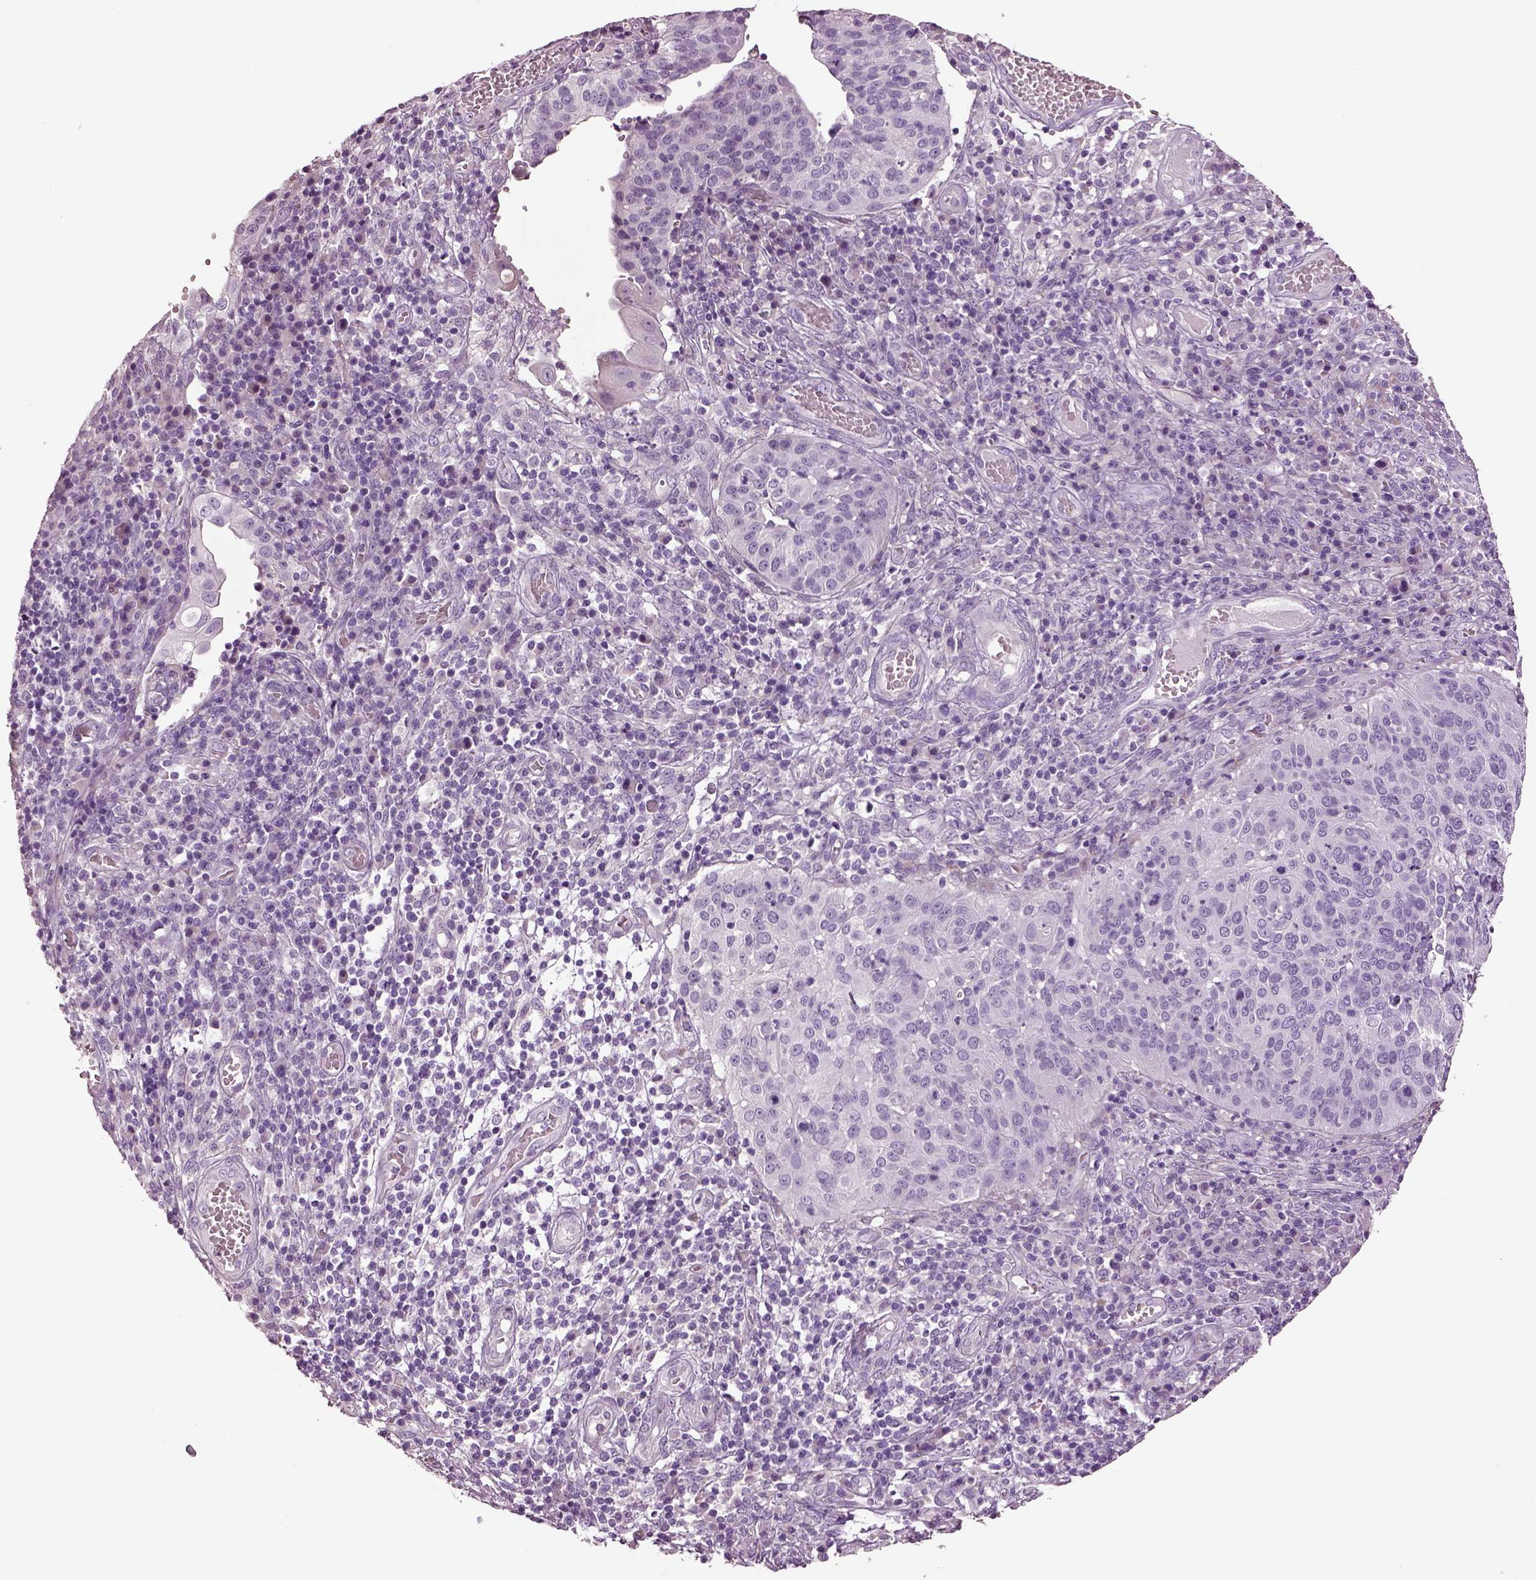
{"staining": {"intensity": "negative", "quantity": "none", "location": "none"}, "tissue": "cervical cancer", "cell_type": "Tumor cells", "image_type": "cancer", "snomed": [{"axis": "morphology", "description": "Squamous cell carcinoma, NOS"}, {"axis": "topography", "description": "Cervix"}], "caption": "IHC histopathology image of cervical squamous cell carcinoma stained for a protein (brown), which exhibits no staining in tumor cells. The staining was performed using DAB to visualize the protein expression in brown, while the nuclei were stained in blue with hematoxylin (Magnification: 20x).", "gene": "GUCA1A", "patient": {"sex": "female", "age": 39}}